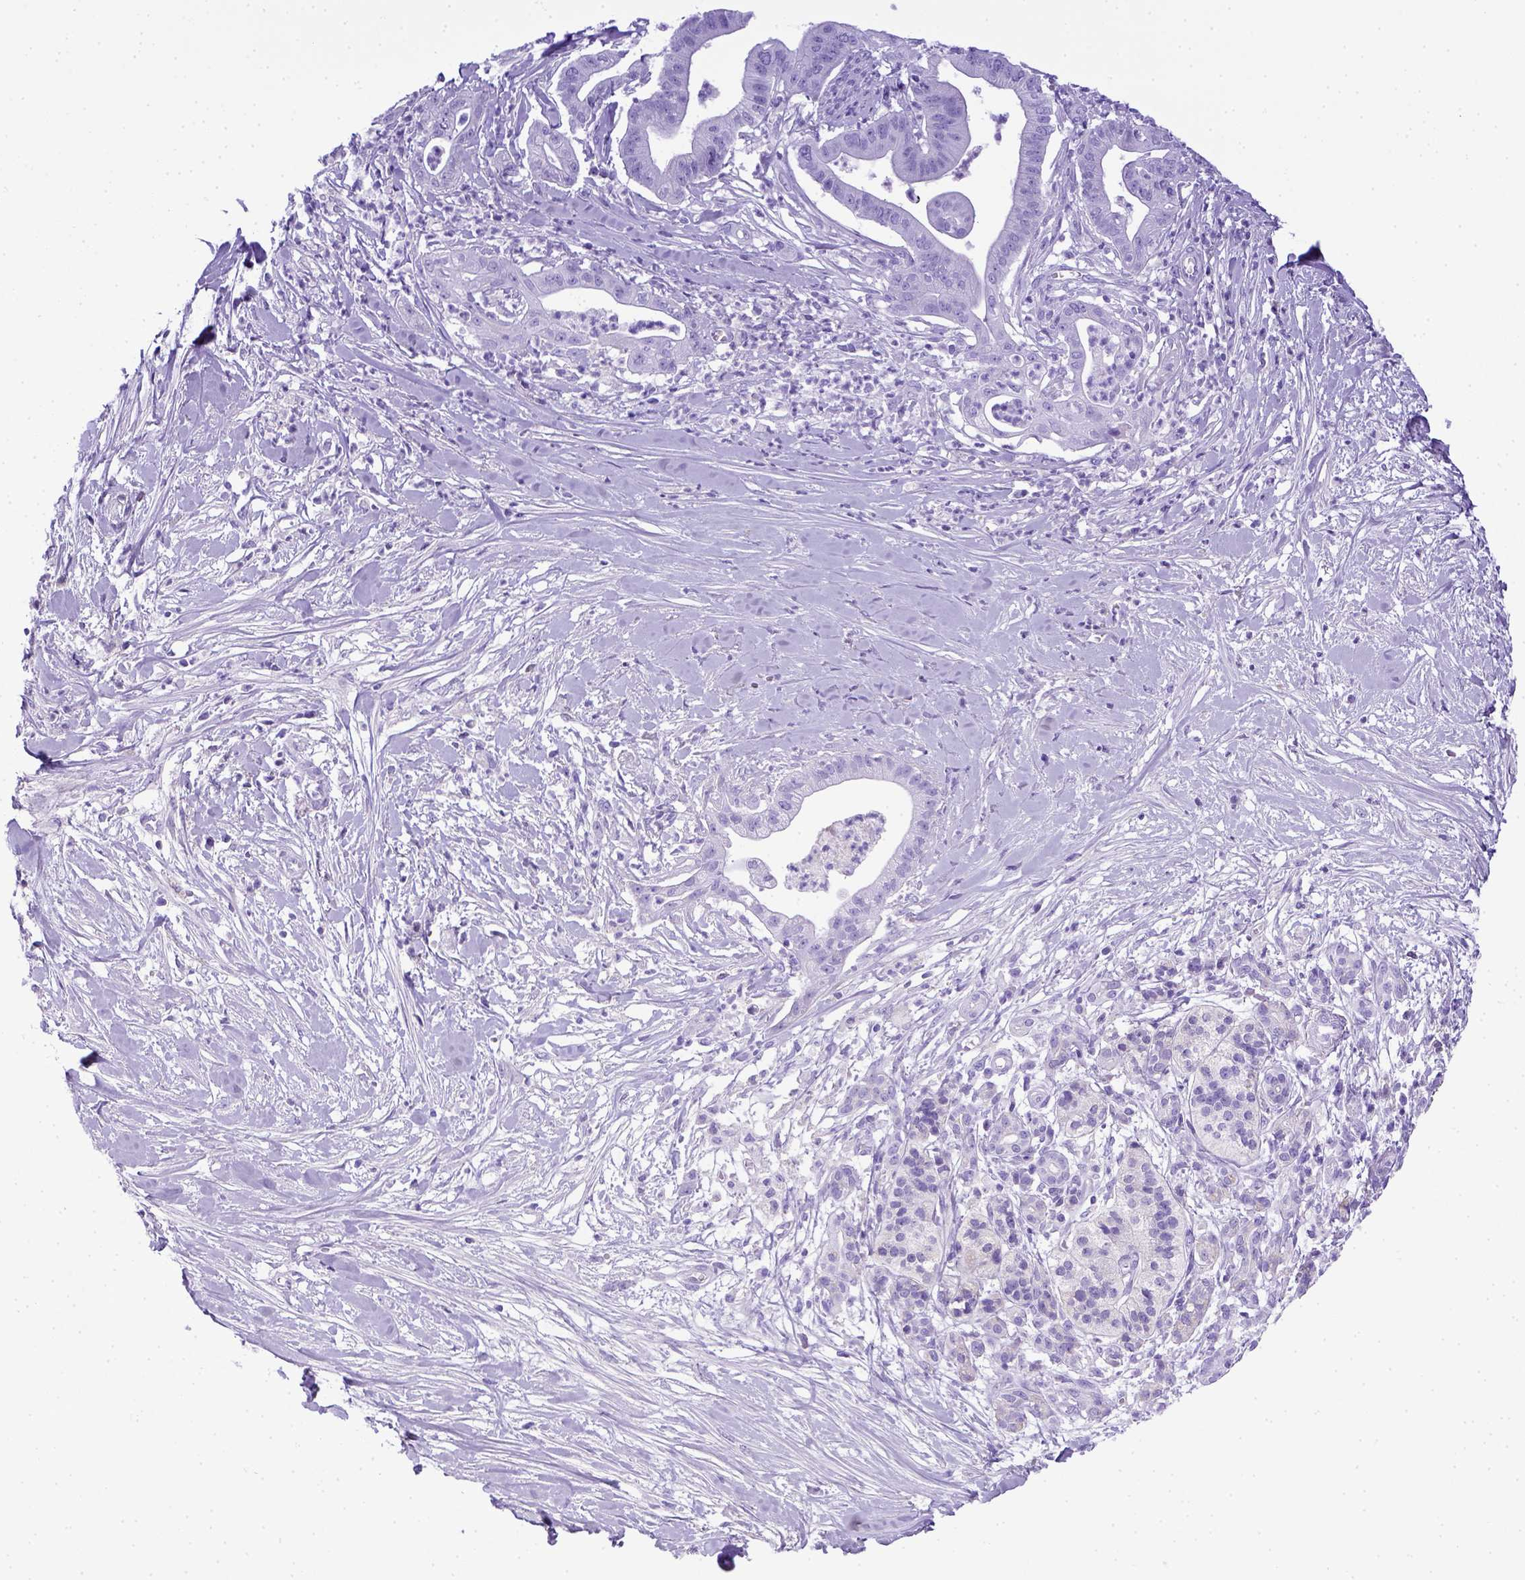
{"staining": {"intensity": "negative", "quantity": "none", "location": "none"}, "tissue": "pancreatic cancer", "cell_type": "Tumor cells", "image_type": "cancer", "snomed": [{"axis": "morphology", "description": "Normal tissue, NOS"}, {"axis": "morphology", "description": "Adenocarcinoma, NOS"}, {"axis": "topography", "description": "Lymph node"}, {"axis": "topography", "description": "Pancreas"}], "caption": "Micrograph shows no significant protein positivity in tumor cells of adenocarcinoma (pancreatic).", "gene": "ITIH4", "patient": {"sex": "female", "age": 58}}